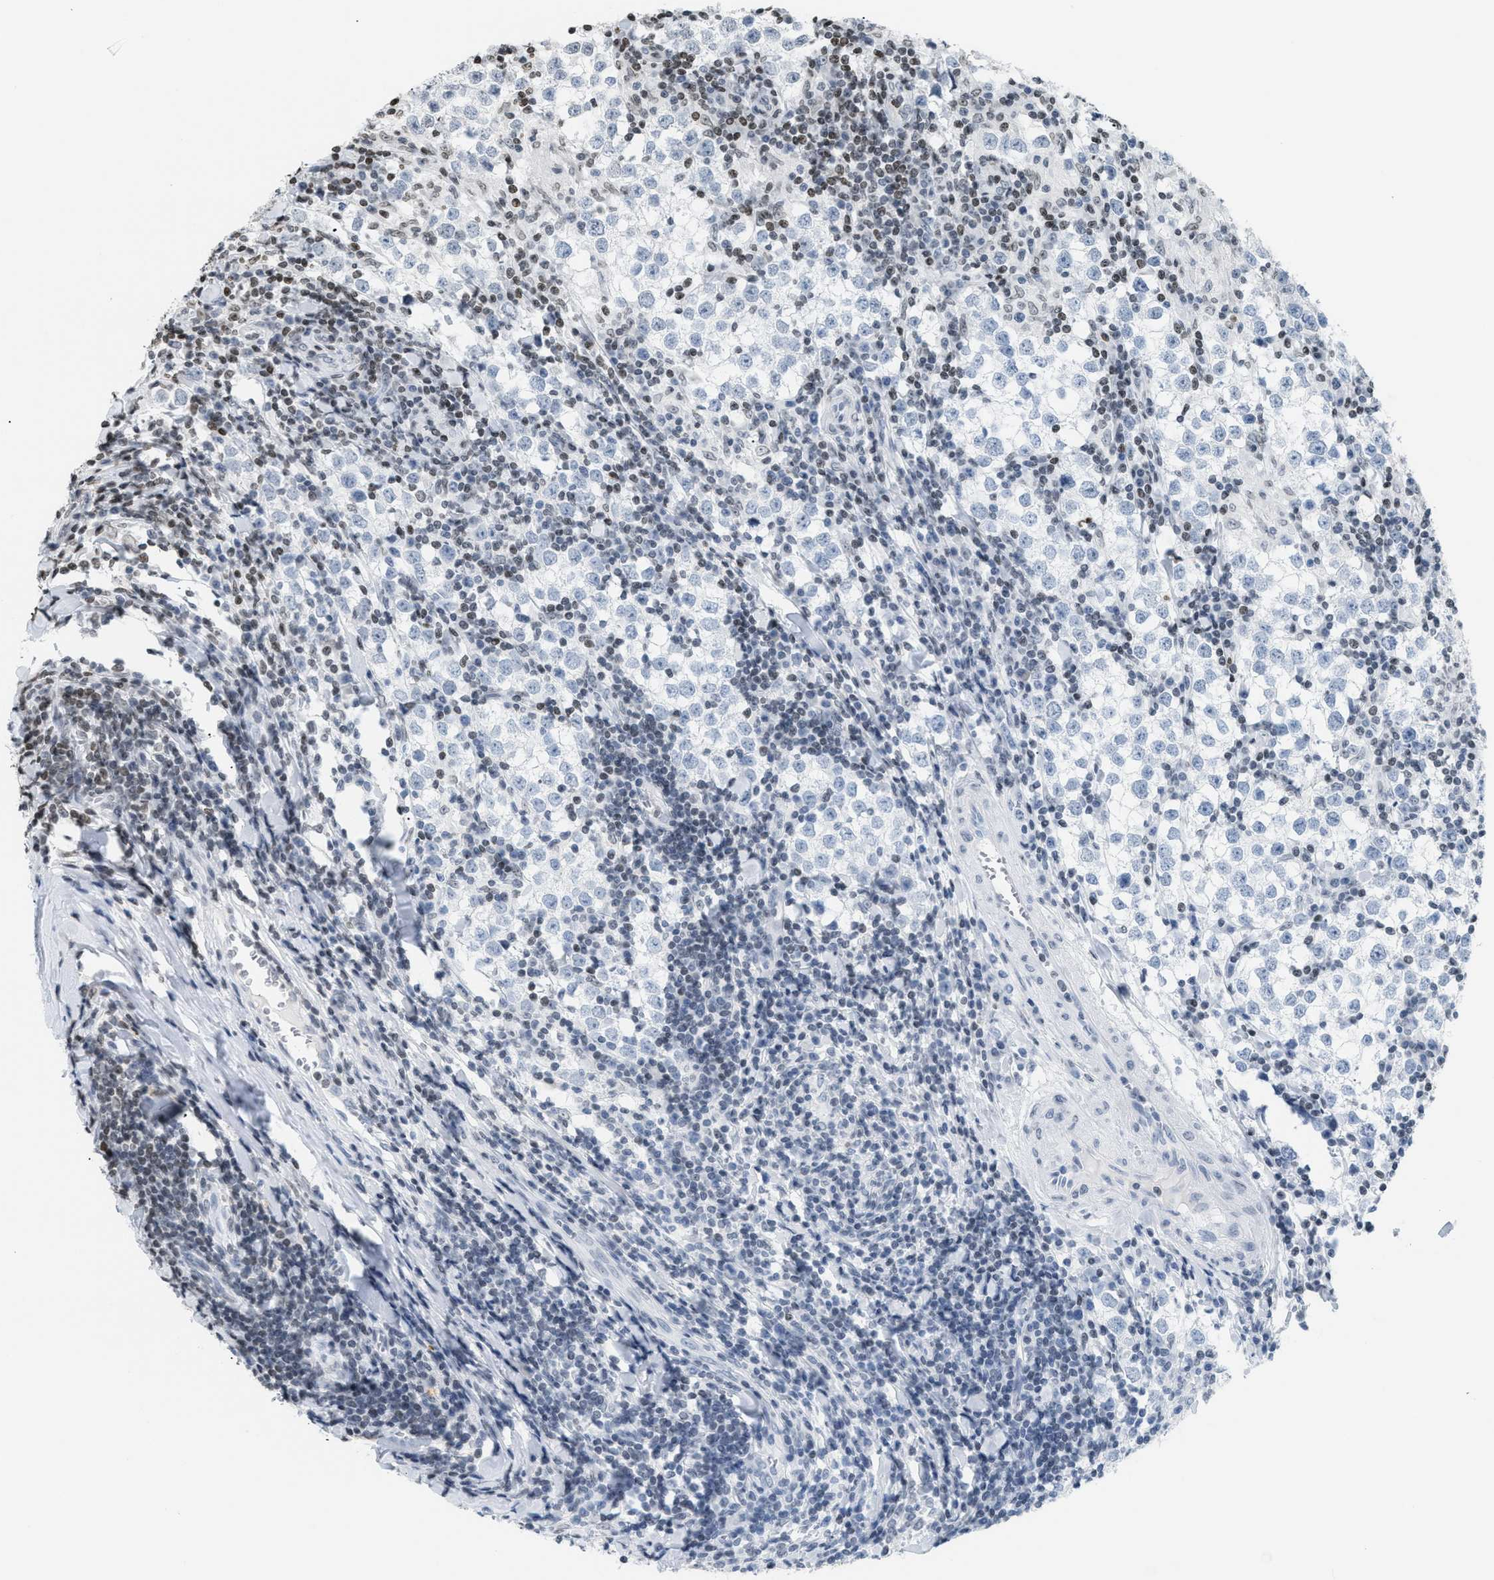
{"staining": {"intensity": "negative", "quantity": "none", "location": "none"}, "tissue": "testis cancer", "cell_type": "Tumor cells", "image_type": "cancer", "snomed": [{"axis": "morphology", "description": "Seminoma, NOS"}, {"axis": "morphology", "description": "Carcinoma, Embryonal, NOS"}, {"axis": "topography", "description": "Testis"}], "caption": "Testis cancer was stained to show a protein in brown. There is no significant expression in tumor cells.", "gene": "HMGN2", "patient": {"sex": "male", "age": 36}}